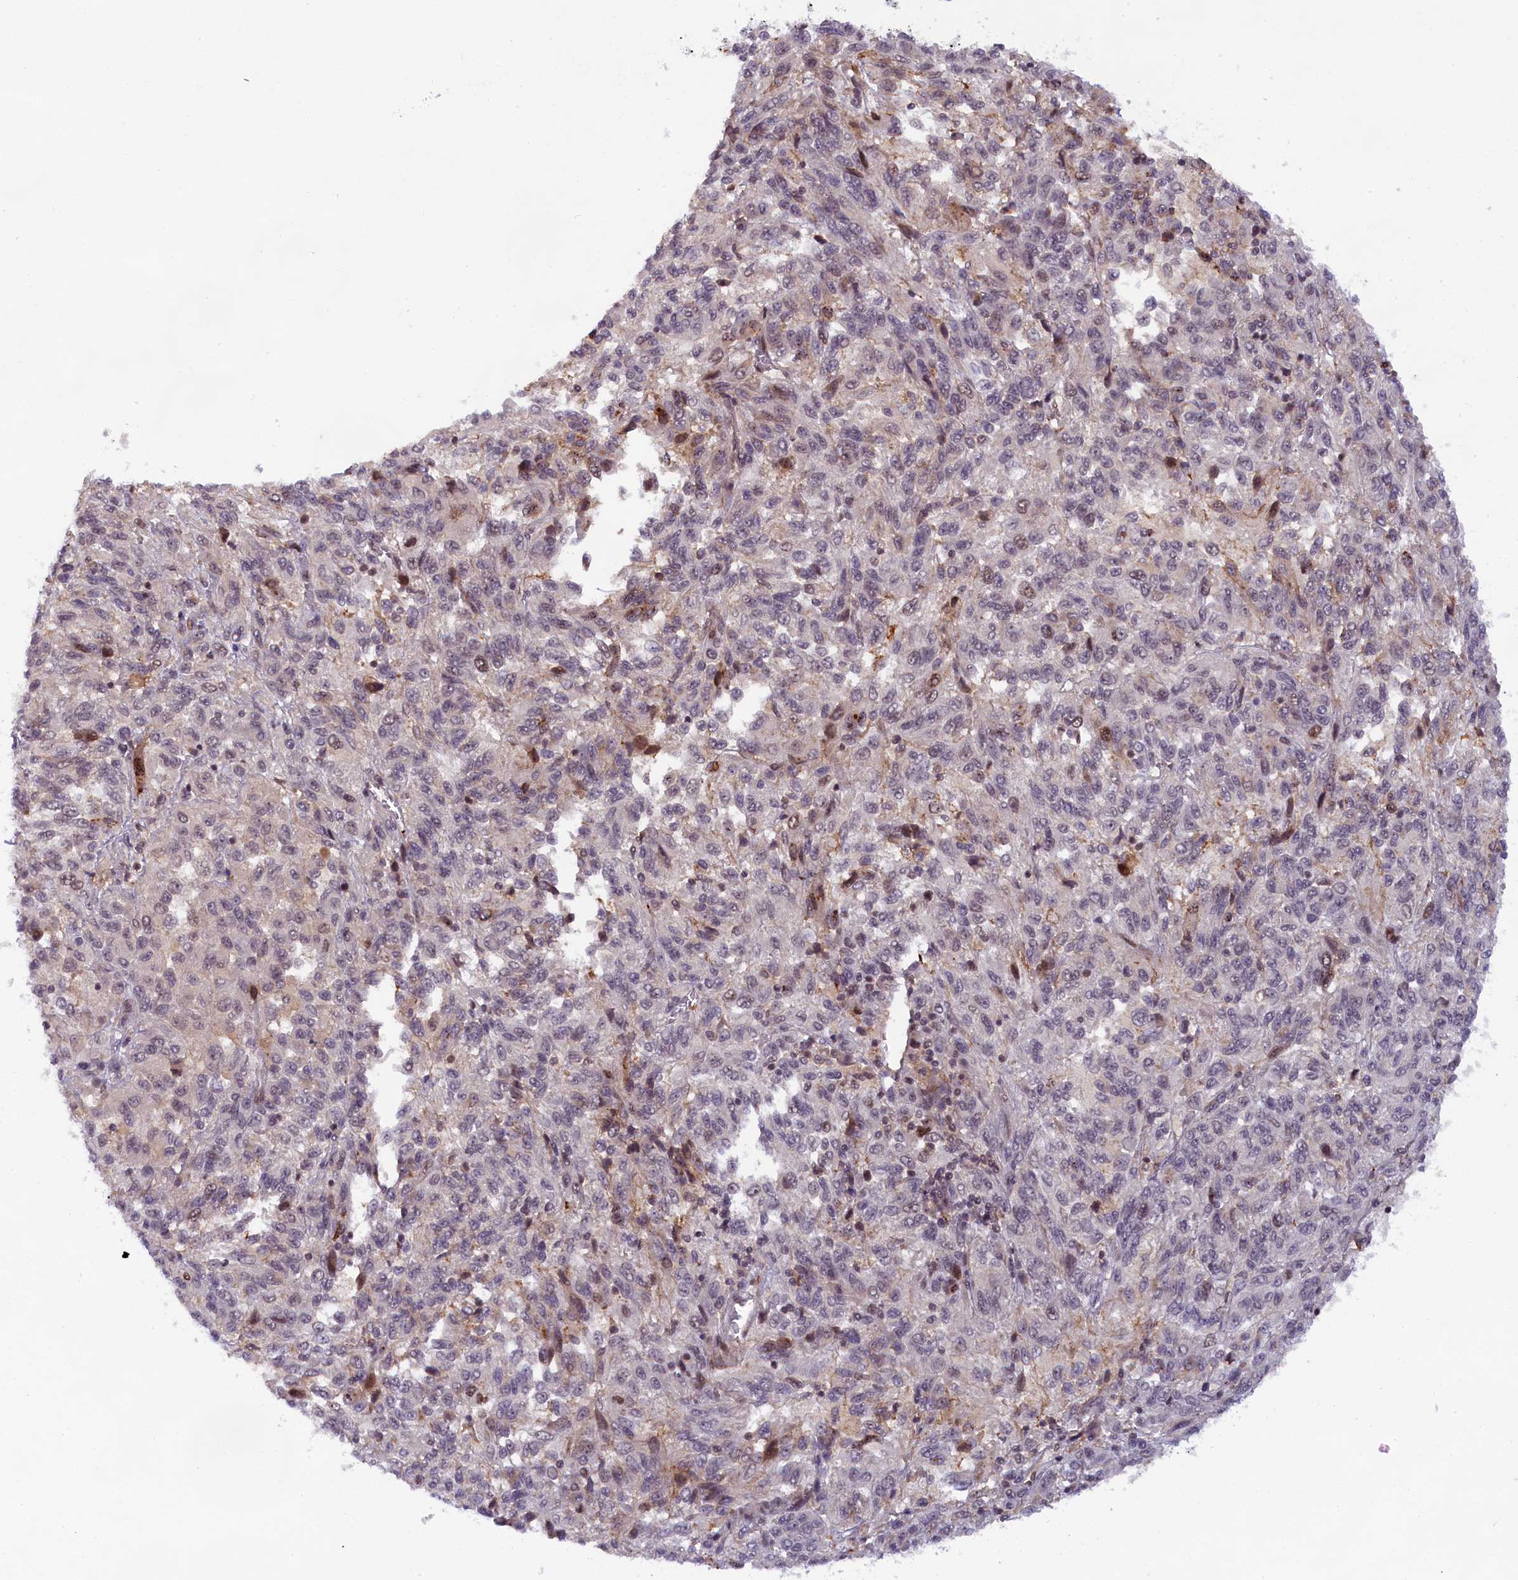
{"staining": {"intensity": "negative", "quantity": "none", "location": "none"}, "tissue": "melanoma", "cell_type": "Tumor cells", "image_type": "cancer", "snomed": [{"axis": "morphology", "description": "Malignant melanoma, Metastatic site"}, {"axis": "topography", "description": "Lung"}], "caption": "Immunohistochemistry photomicrograph of melanoma stained for a protein (brown), which displays no staining in tumor cells.", "gene": "FCHO1", "patient": {"sex": "male", "age": 64}}